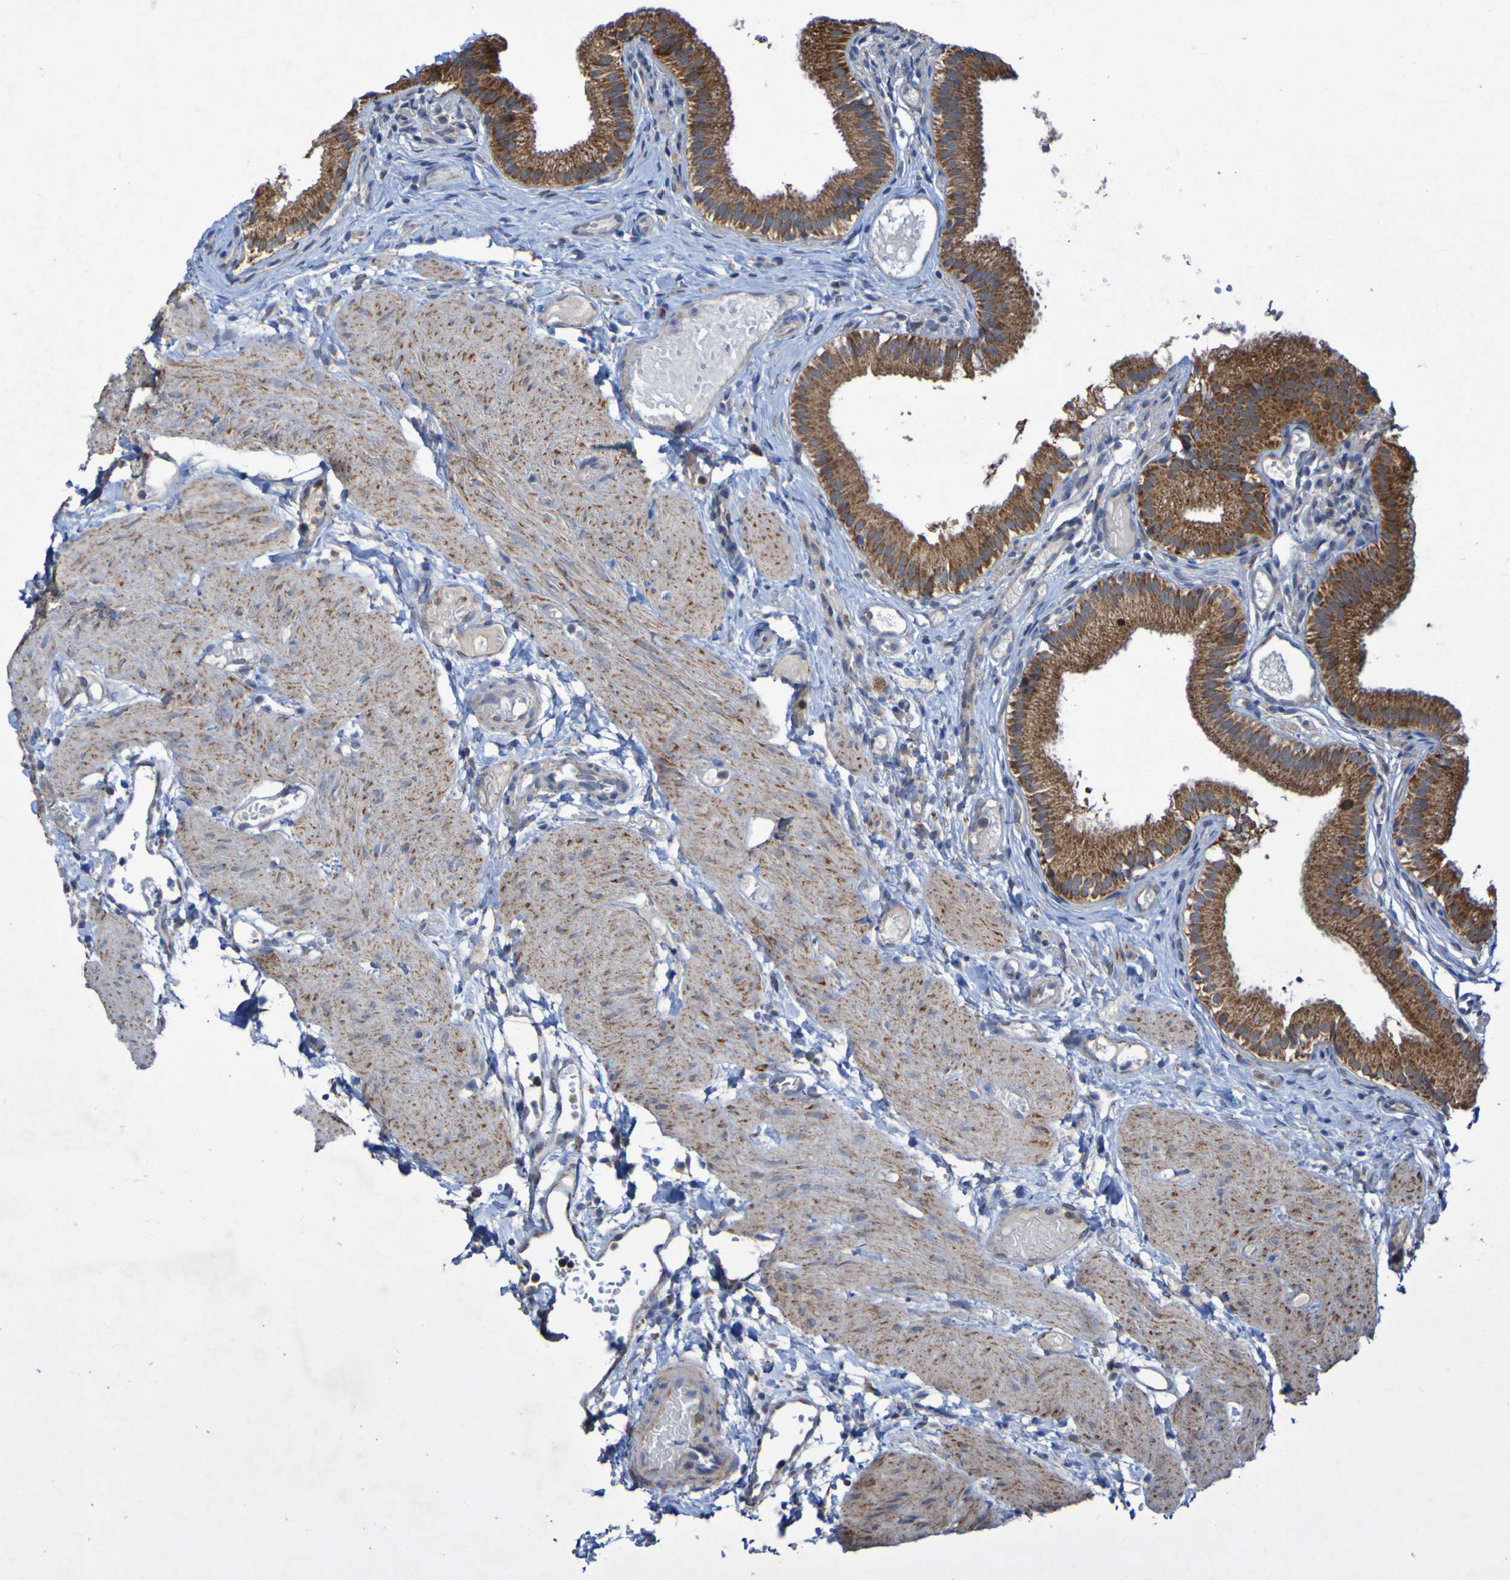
{"staining": {"intensity": "strong", "quantity": ">75%", "location": "cytoplasmic/membranous"}, "tissue": "gallbladder", "cell_type": "Glandular cells", "image_type": "normal", "snomed": [{"axis": "morphology", "description": "Normal tissue, NOS"}, {"axis": "topography", "description": "Gallbladder"}], "caption": "The photomicrograph reveals staining of unremarkable gallbladder, revealing strong cytoplasmic/membranous protein expression (brown color) within glandular cells.", "gene": "CCDC51", "patient": {"sex": "female", "age": 26}}